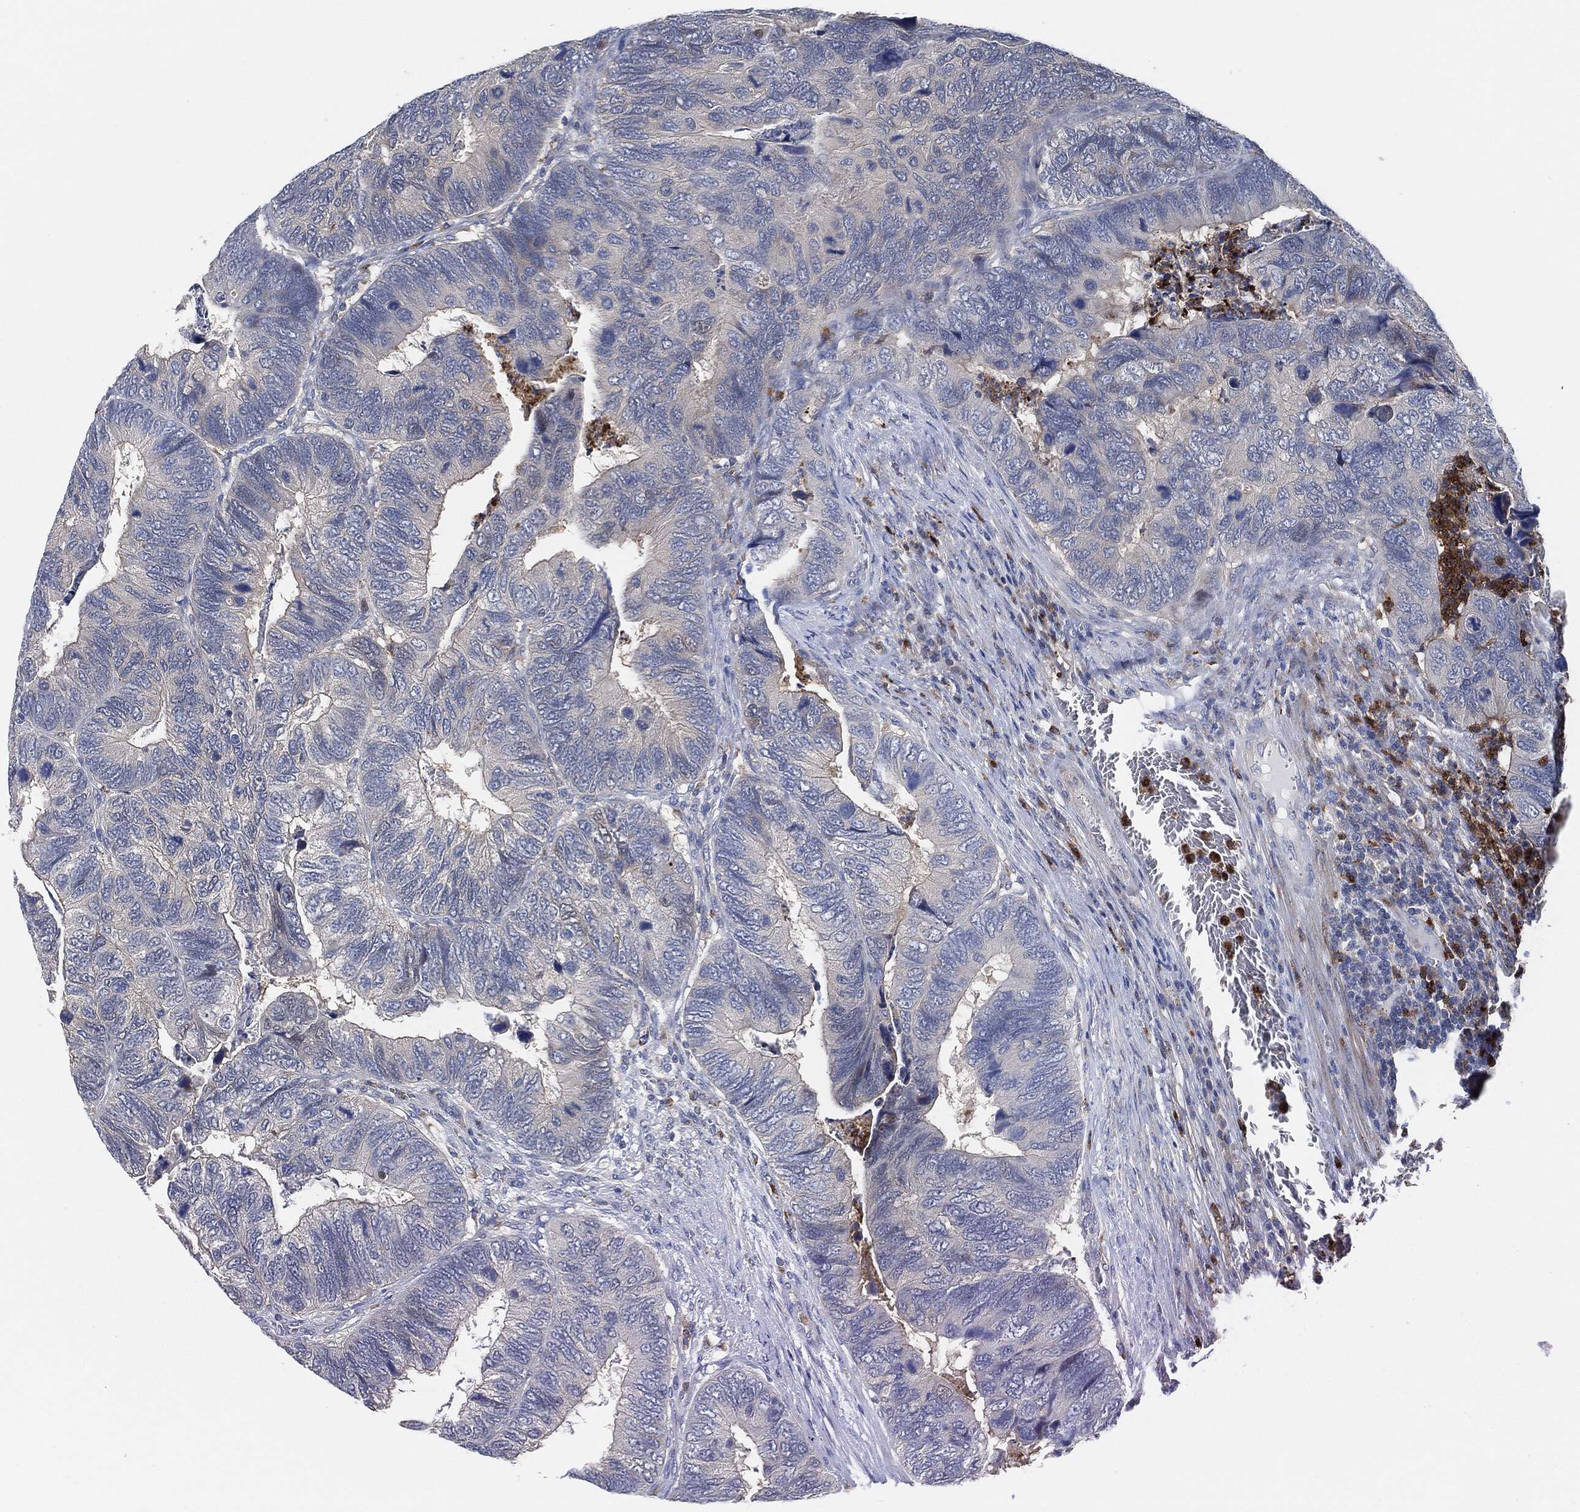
{"staining": {"intensity": "negative", "quantity": "none", "location": "none"}, "tissue": "colorectal cancer", "cell_type": "Tumor cells", "image_type": "cancer", "snomed": [{"axis": "morphology", "description": "Adenocarcinoma, NOS"}, {"axis": "topography", "description": "Colon"}], "caption": "Immunohistochemical staining of human adenocarcinoma (colorectal) exhibits no significant staining in tumor cells. (DAB immunohistochemistry (IHC) with hematoxylin counter stain).", "gene": "VSIG4", "patient": {"sex": "female", "age": 67}}